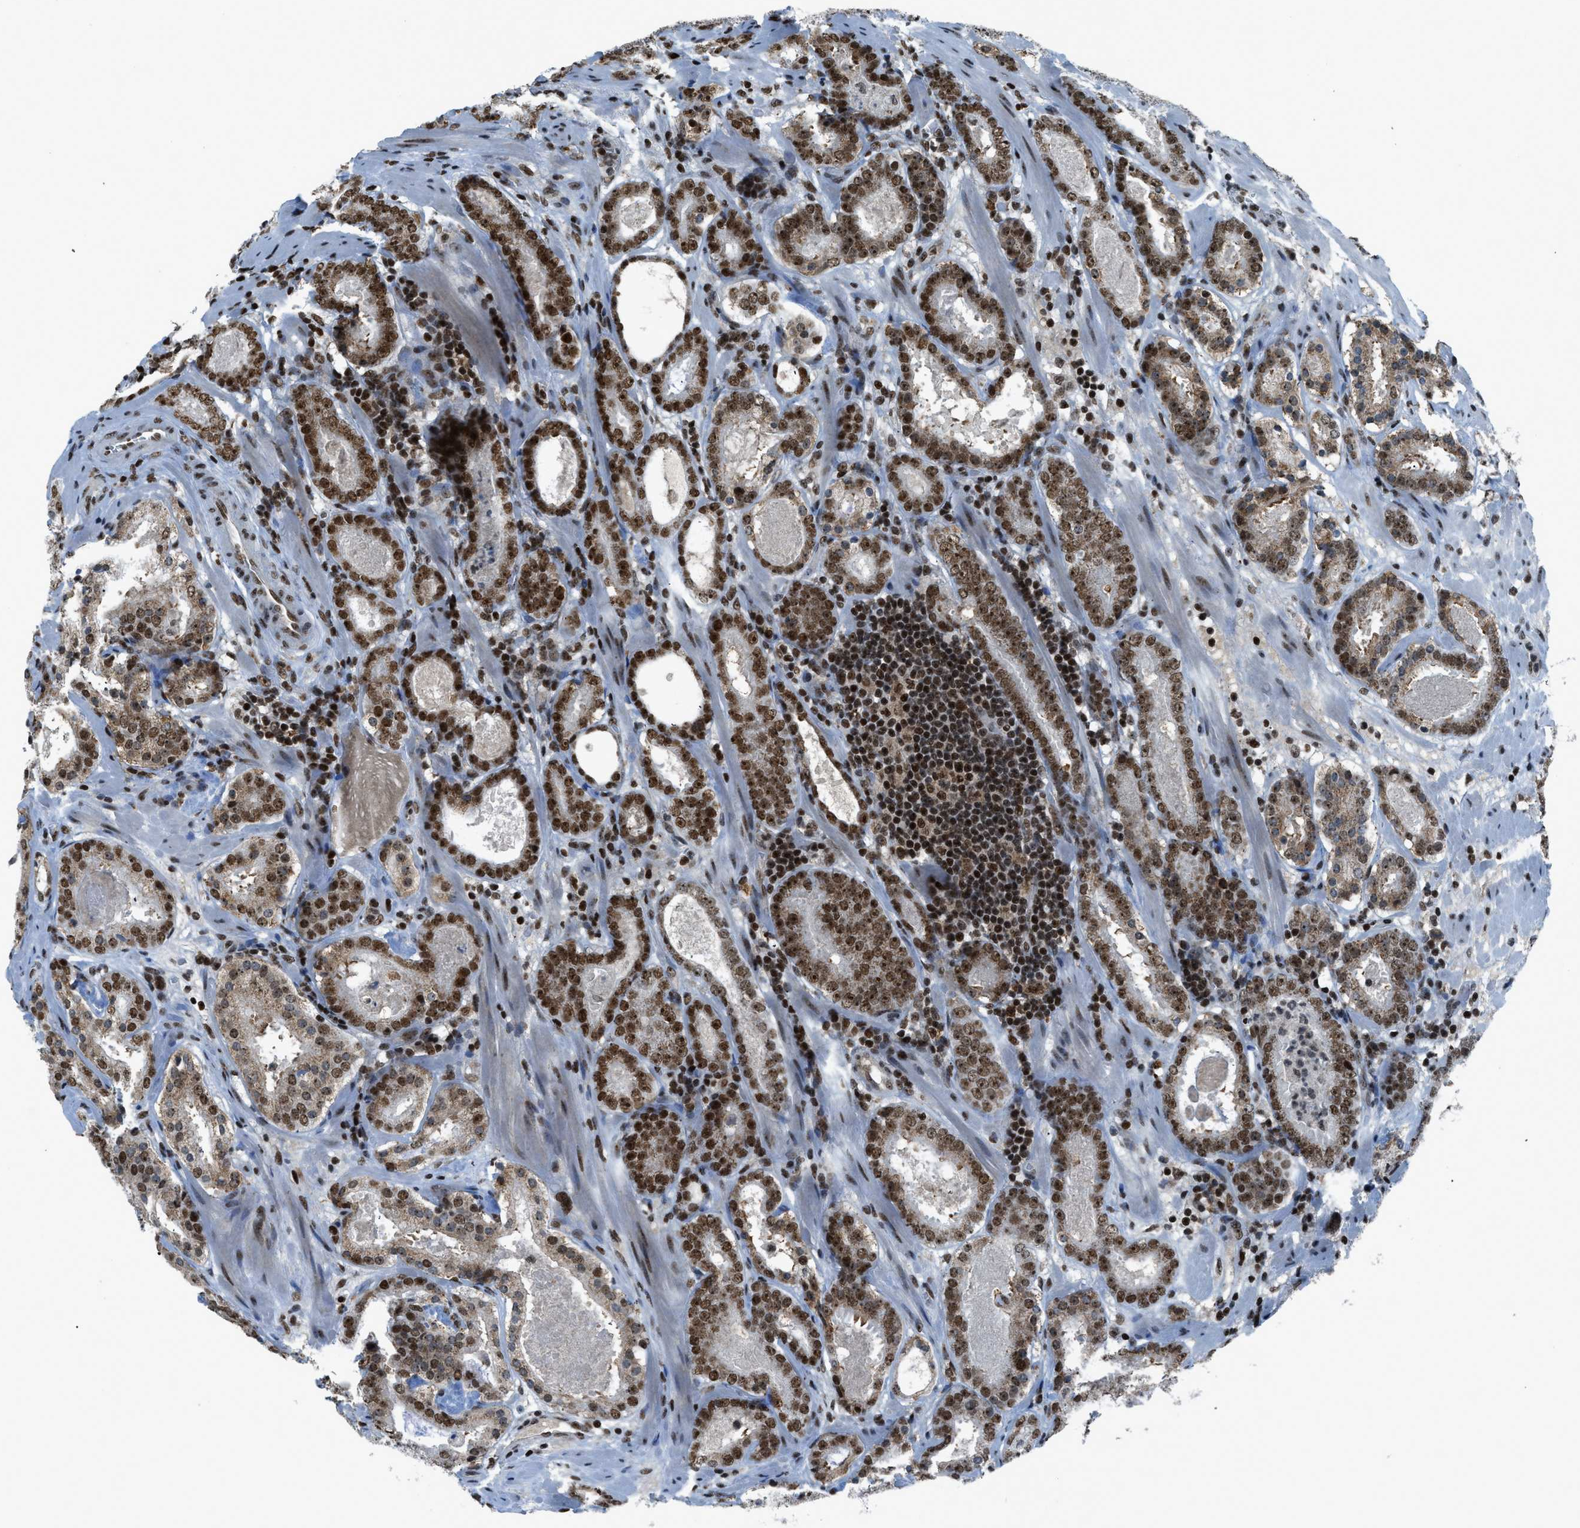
{"staining": {"intensity": "strong", "quantity": ">75%", "location": "cytoplasmic/membranous,nuclear"}, "tissue": "prostate cancer", "cell_type": "Tumor cells", "image_type": "cancer", "snomed": [{"axis": "morphology", "description": "Adenocarcinoma, Low grade"}, {"axis": "topography", "description": "Prostate"}], "caption": "About >75% of tumor cells in human prostate low-grade adenocarcinoma display strong cytoplasmic/membranous and nuclear protein staining as visualized by brown immunohistochemical staining.", "gene": "RAD51B", "patient": {"sex": "male", "age": 69}}